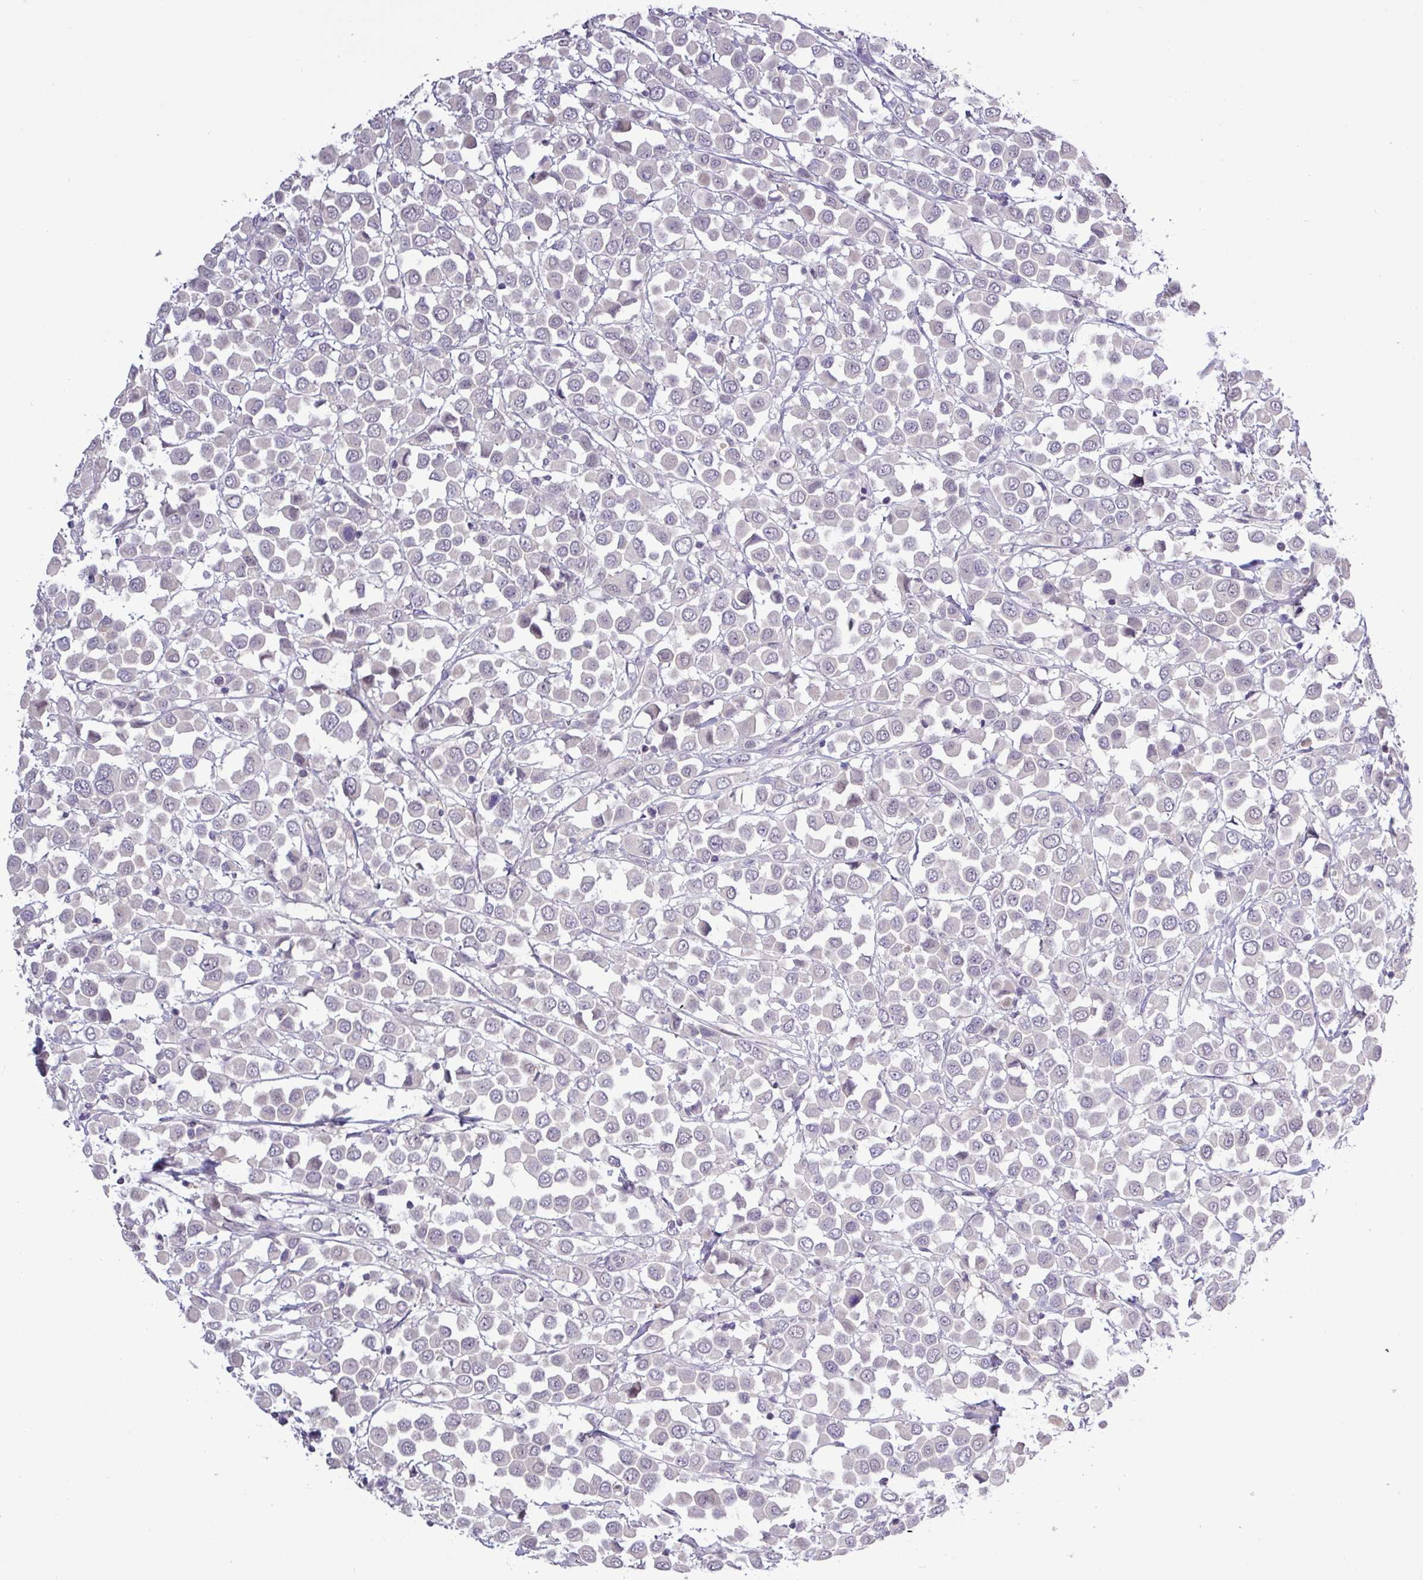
{"staining": {"intensity": "negative", "quantity": "none", "location": "none"}, "tissue": "breast cancer", "cell_type": "Tumor cells", "image_type": "cancer", "snomed": [{"axis": "morphology", "description": "Duct carcinoma"}, {"axis": "topography", "description": "Breast"}], "caption": "IHC histopathology image of human breast cancer stained for a protein (brown), which exhibits no positivity in tumor cells.", "gene": "RIPPLY1", "patient": {"sex": "female", "age": 61}}